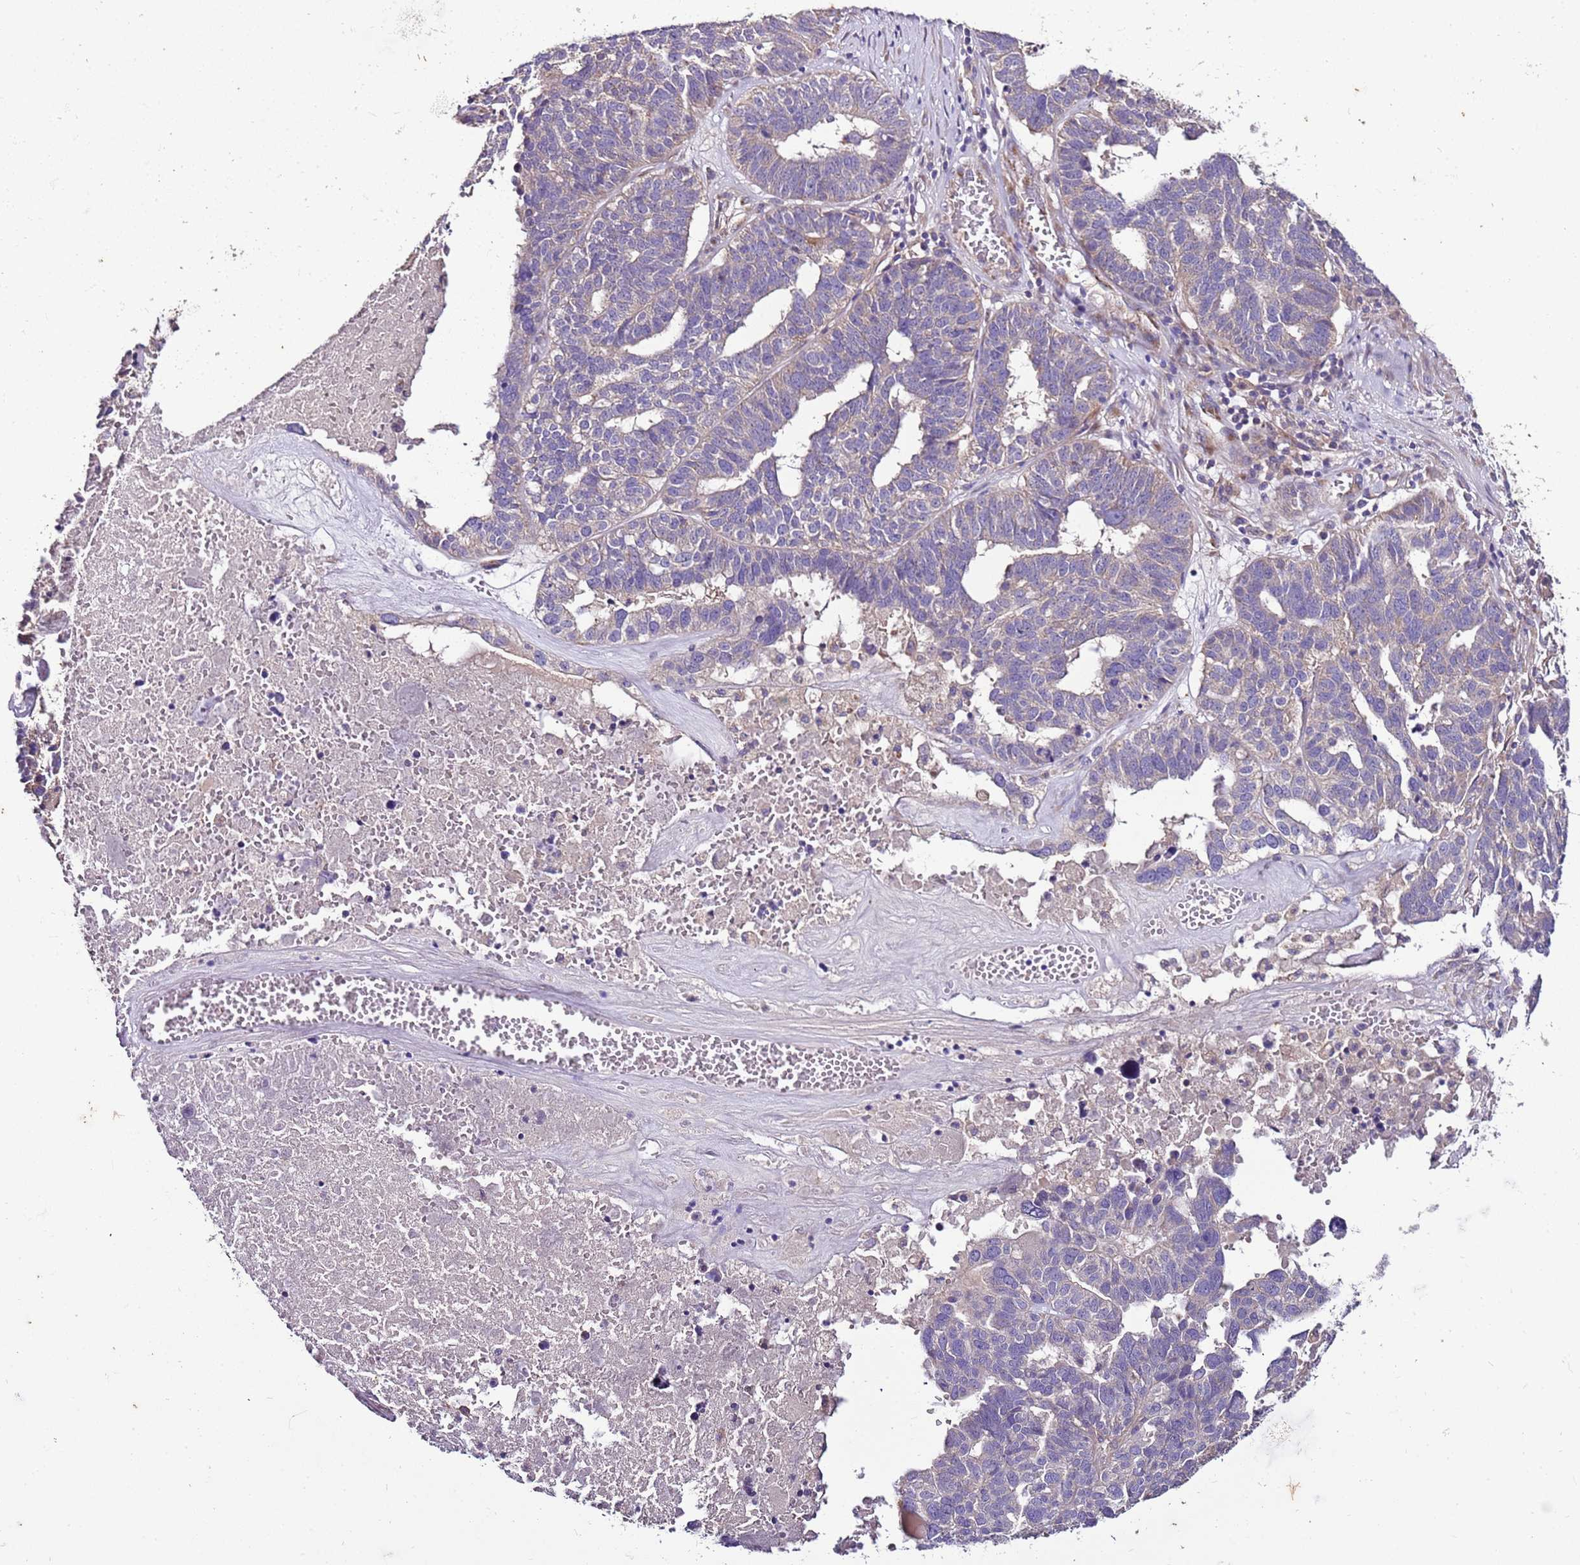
{"staining": {"intensity": "negative", "quantity": "none", "location": "none"}, "tissue": "ovarian cancer", "cell_type": "Tumor cells", "image_type": "cancer", "snomed": [{"axis": "morphology", "description": "Cystadenocarcinoma, serous, NOS"}, {"axis": "topography", "description": "Ovary"}], "caption": "Ovarian serous cystadenocarcinoma was stained to show a protein in brown. There is no significant expression in tumor cells. (Brightfield microscopy of DAB (3,3'-diaminobenzidine) IHC at high magnification).", "gene": "FAM20A", "patient": {"sex": "female", "age": 59}}